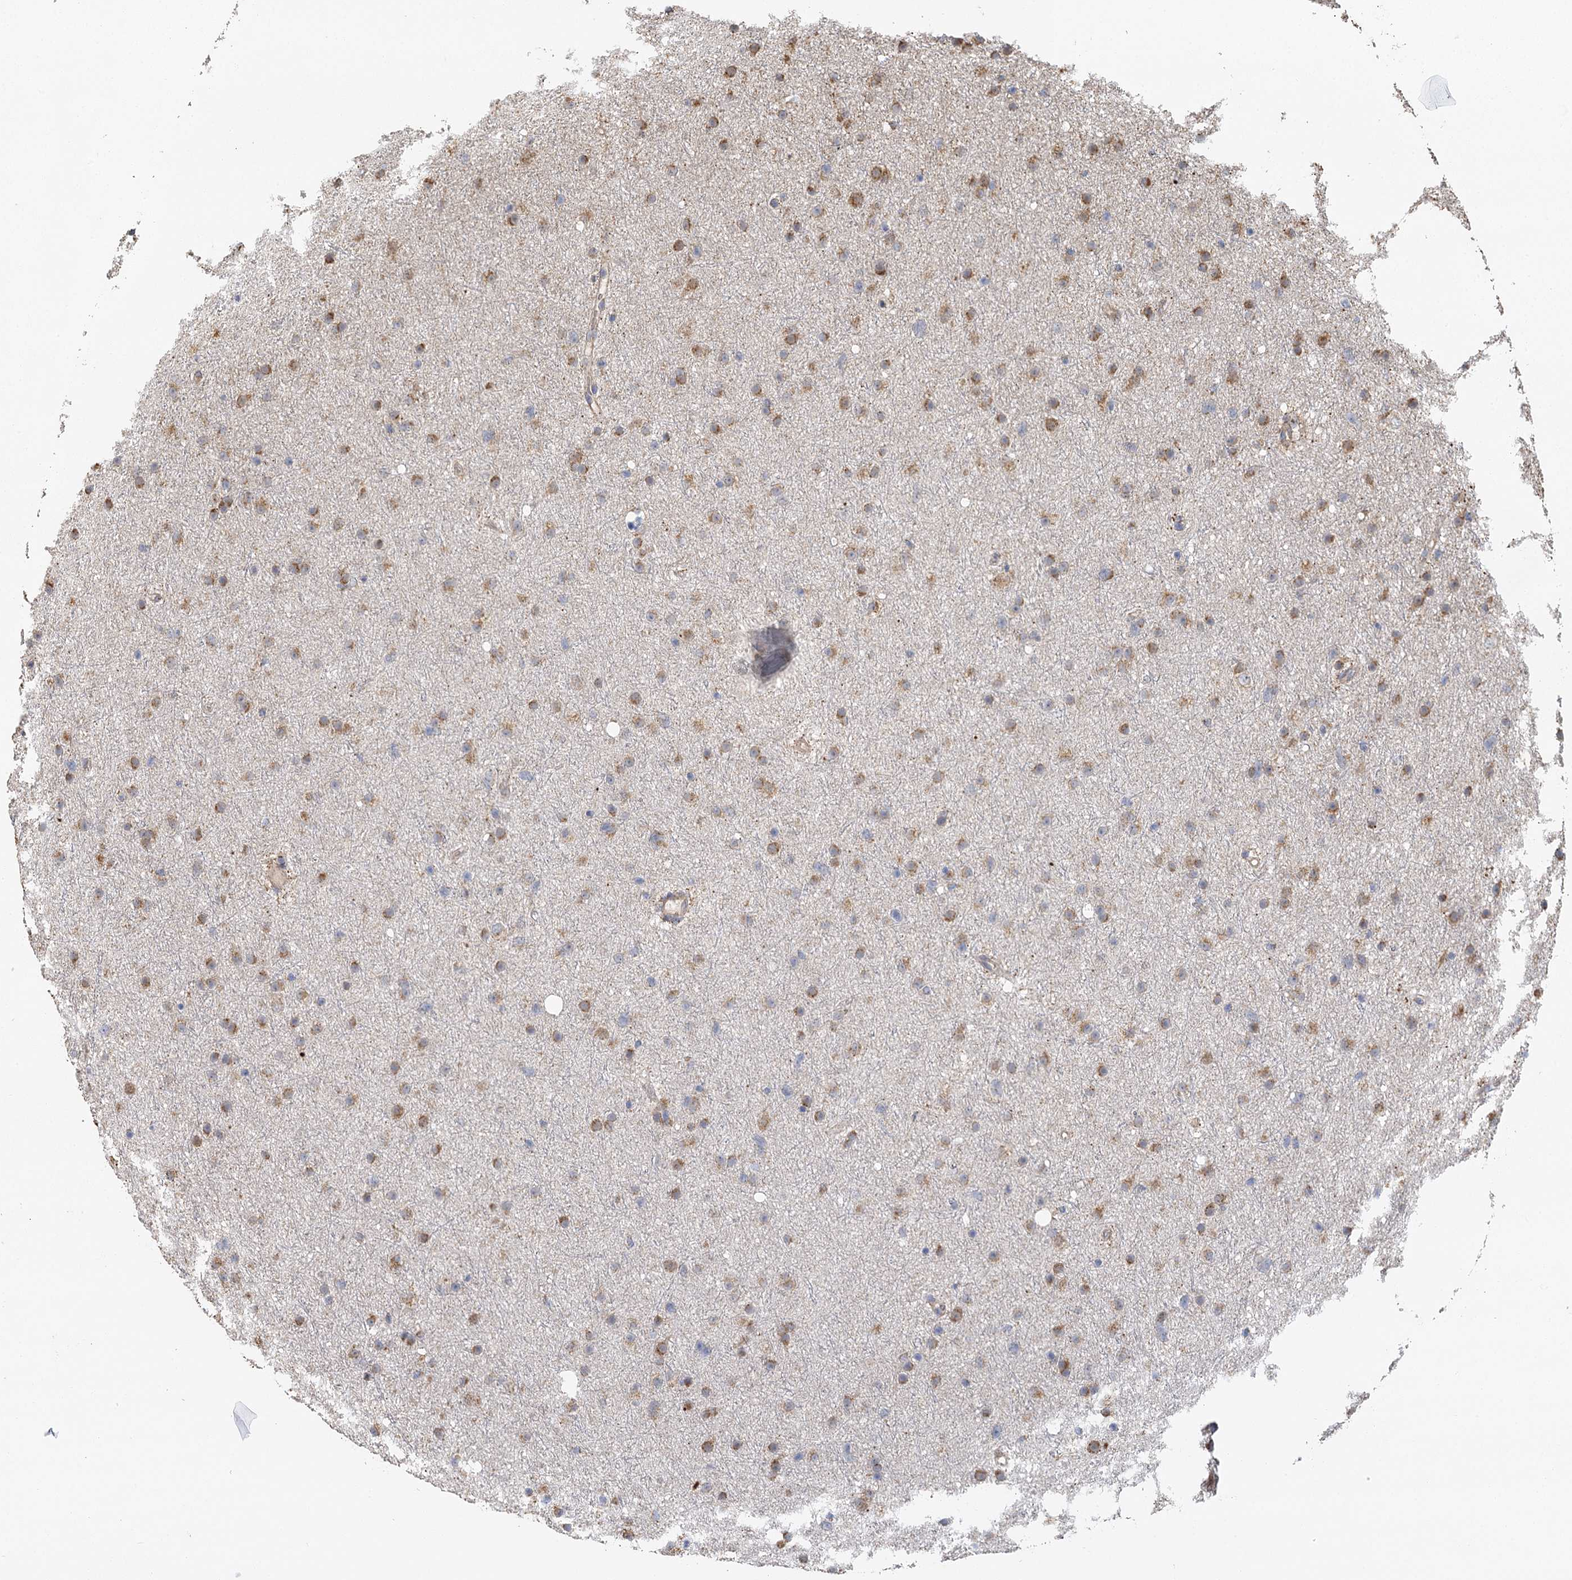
{"staining": {"intensity": "moderate", "quantity": "25%-75%", "location": "cytoplasmic/membranous"}, "tissue": "glioma", "cell_type": "Tumor cells", "image_type": "cancer", "snomed": [{"axis": "morphology", "description": "Glioma, malignant, Low grade"}, {"axis": "topography", "description": "Cerebral cortex"}], "caption": "Glioma stained for a protein demonstrates moderate cytoplasmic/membranous positivity in tumor cells.", "gene": "IL11RA", "patient": {"sex": "female", "age": 39}}